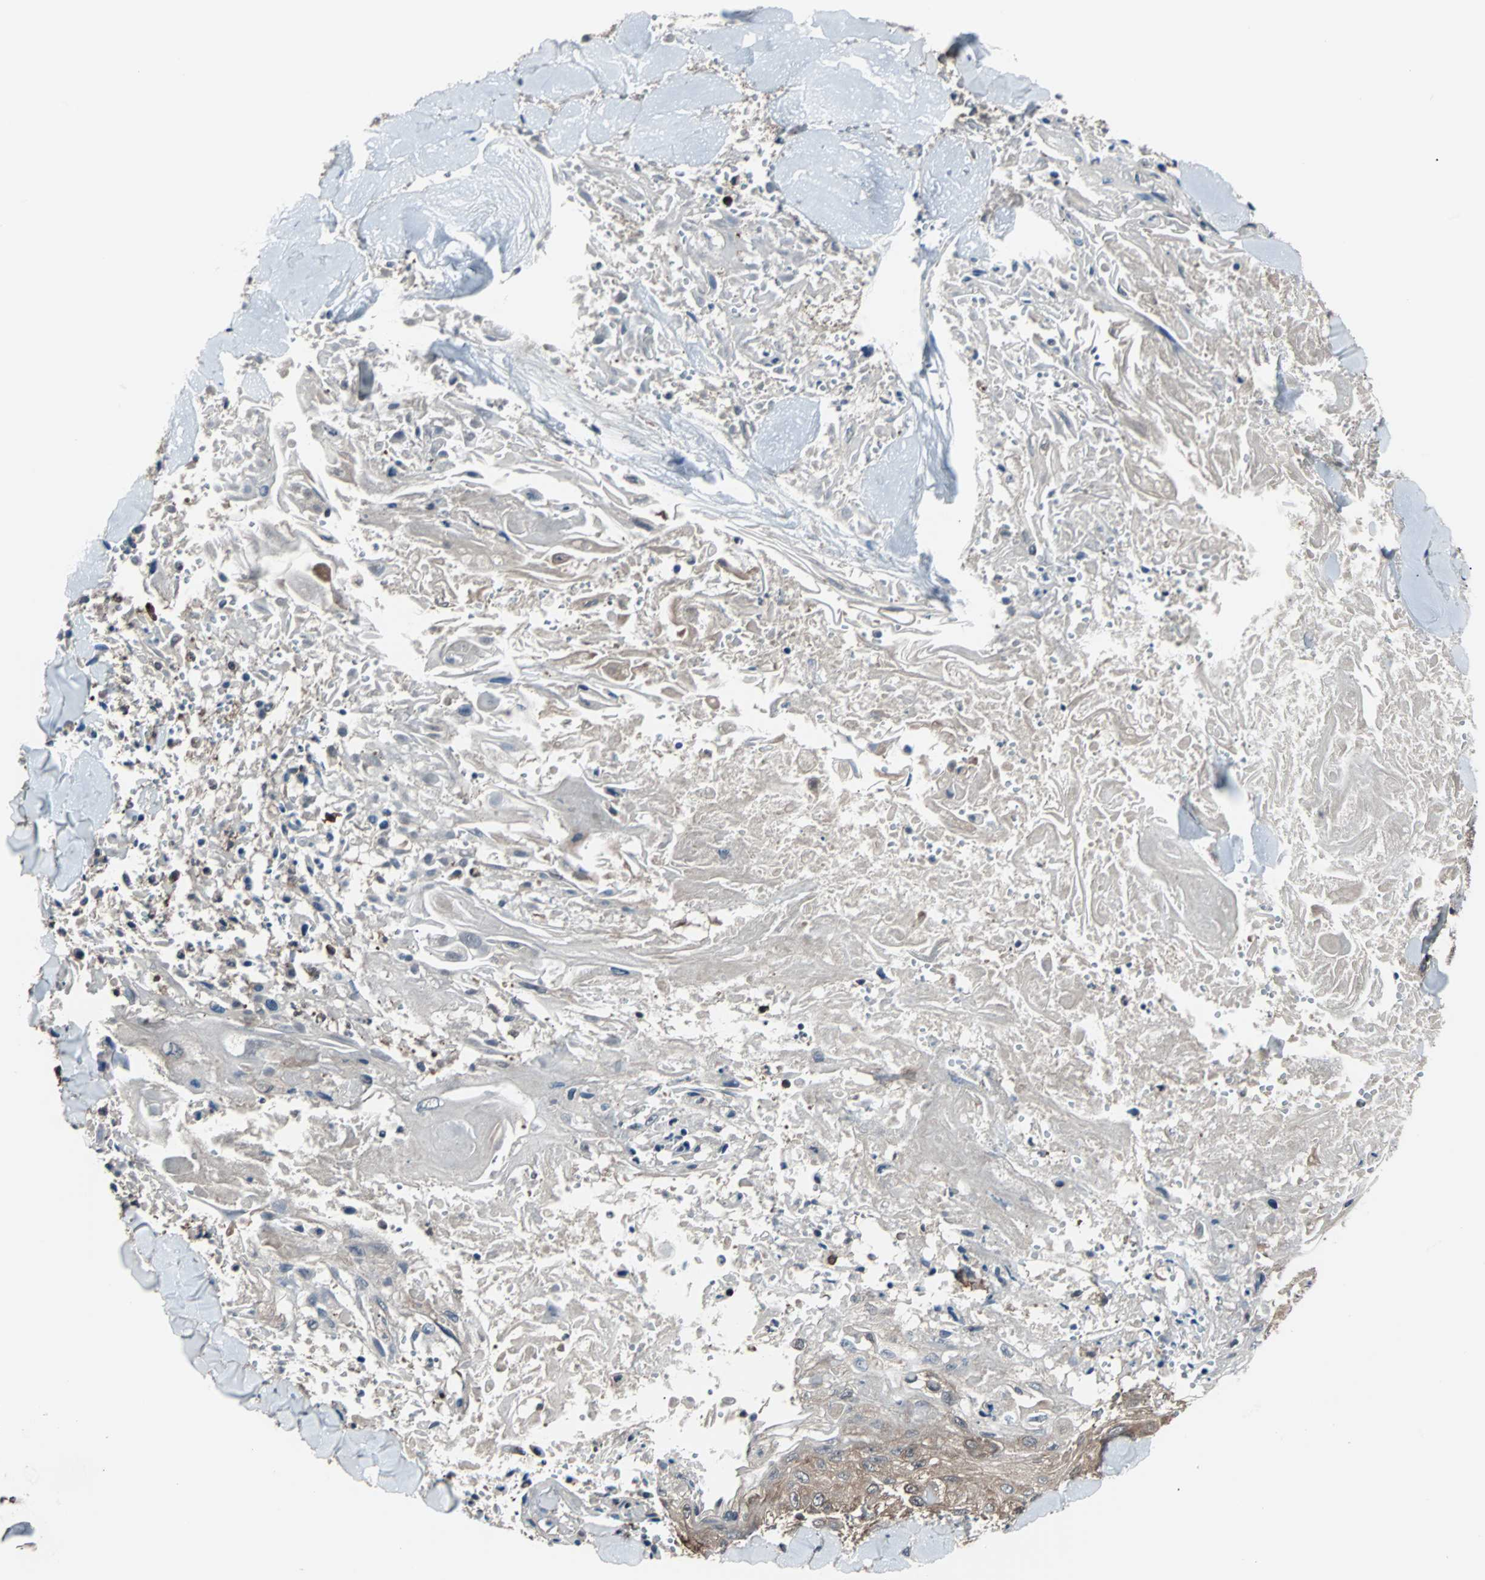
{"staining": {"intensity": "moderate", "quantity": ">75%", "location": "cytoplasmic/membranous"}, "tissue": "skin cancer", "cell_type": "Tumor cells", "image_type": "cancer", "snomed": [{"axis": "morphology", "description": "Squamous cell carcinoma, NOS"}, {"axis": "topography", "description": "Skin"}], "caption": "Skin cancer (squamous cell carcinoma) stained with immunohistochemistry shows moderate cytoplasmic/membranous staining in approximately >75% of tumor cells.", "gene": "PAK1", "patient": {"sex": "male", "age": 86}}